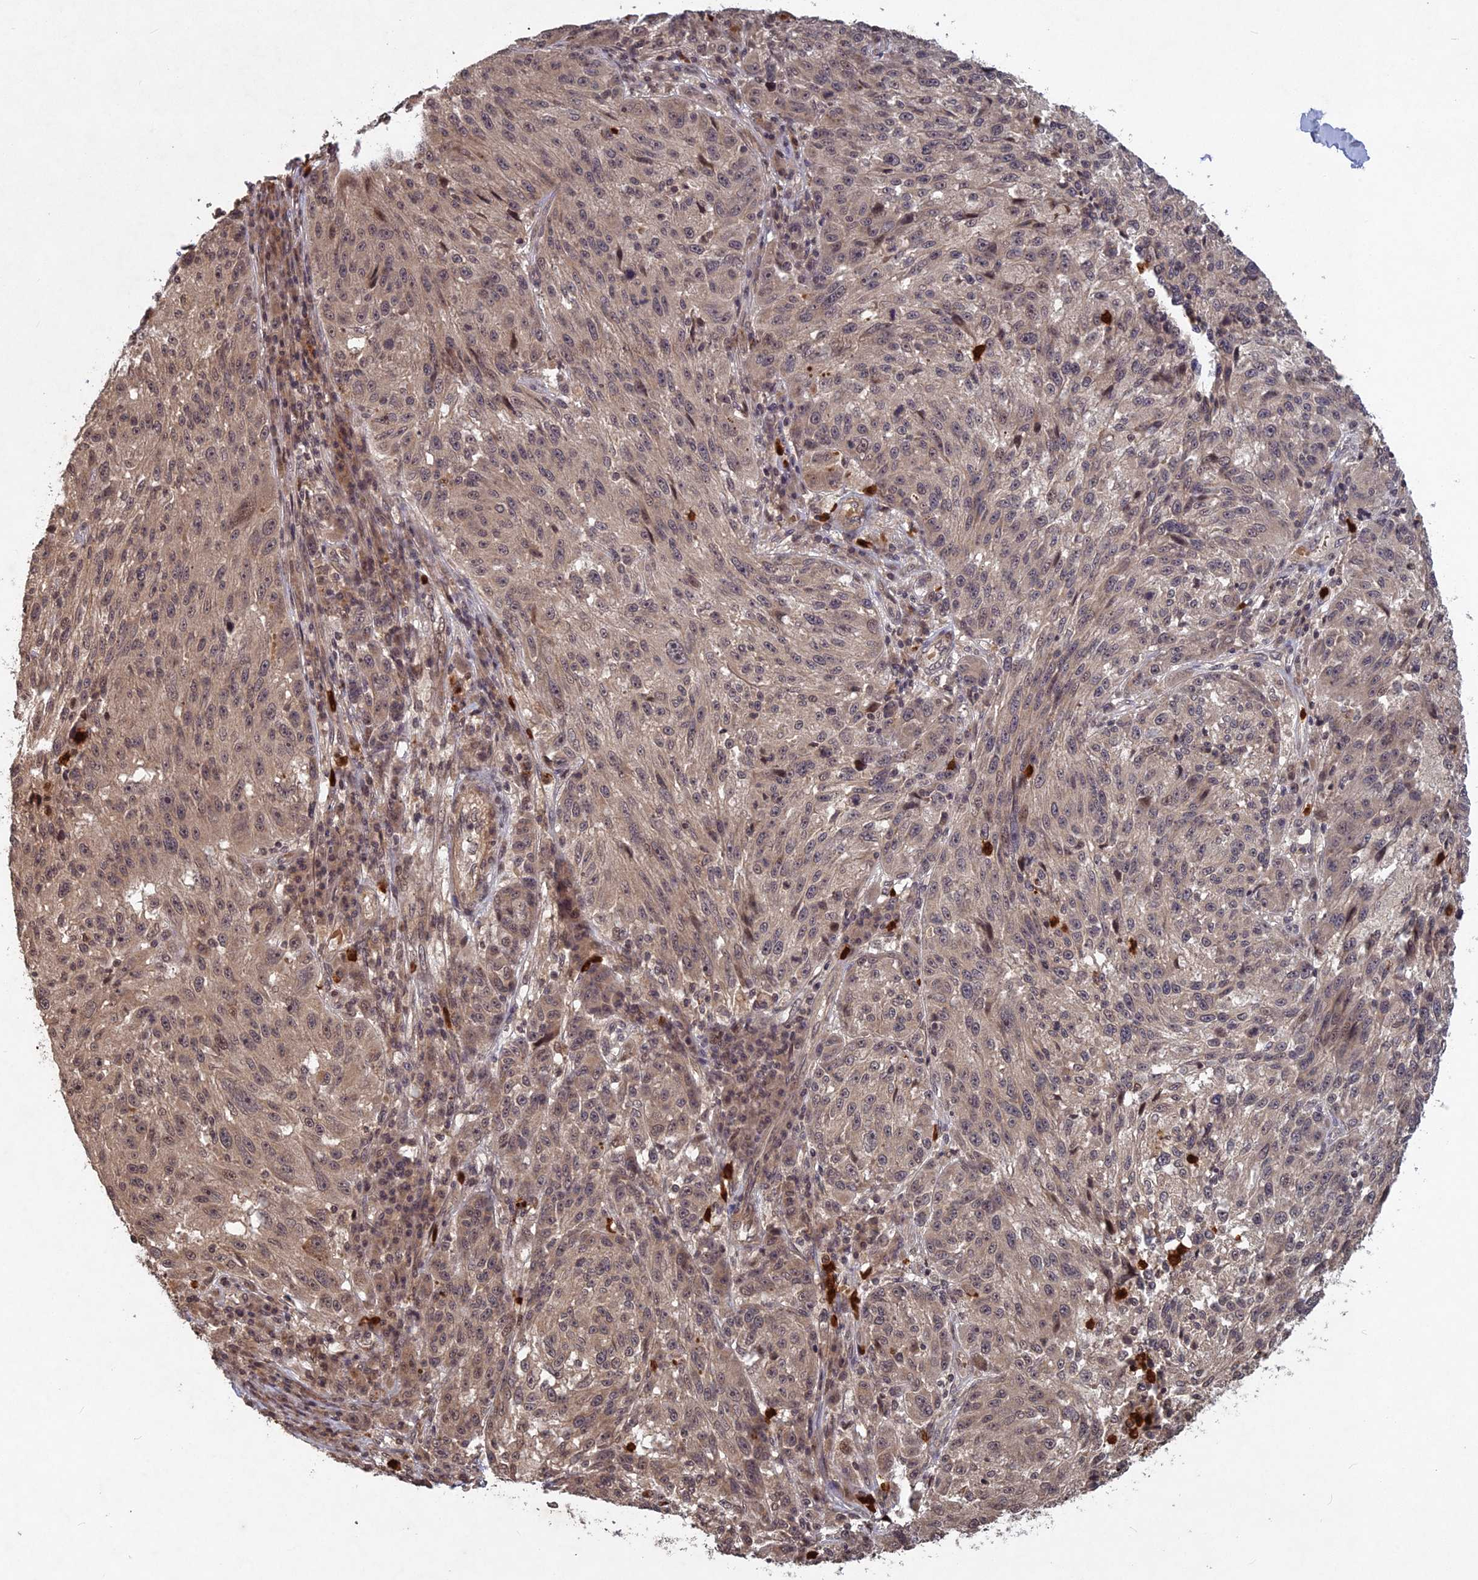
{"staining": {"intensity": "weak", "quantity": "25%-75%", "location": "nuclear"}, "tissue": "melanoma", "cell_type": "Tumor cells", "image_type": "cancer", "snomed": [{"axis": "morphology", "description": "Malignant melanoma, NOS"}, {"axis": "topography", "description": "Skin"}], "caption": "Protein positivity by immunohistochemistry (IHC) reveals weak nuclear positivity in approximately 25%-75% of tumor cells in malignant melanoma.", "gene": "SRMS", "patient": {"sex": "male", "age": 53}}